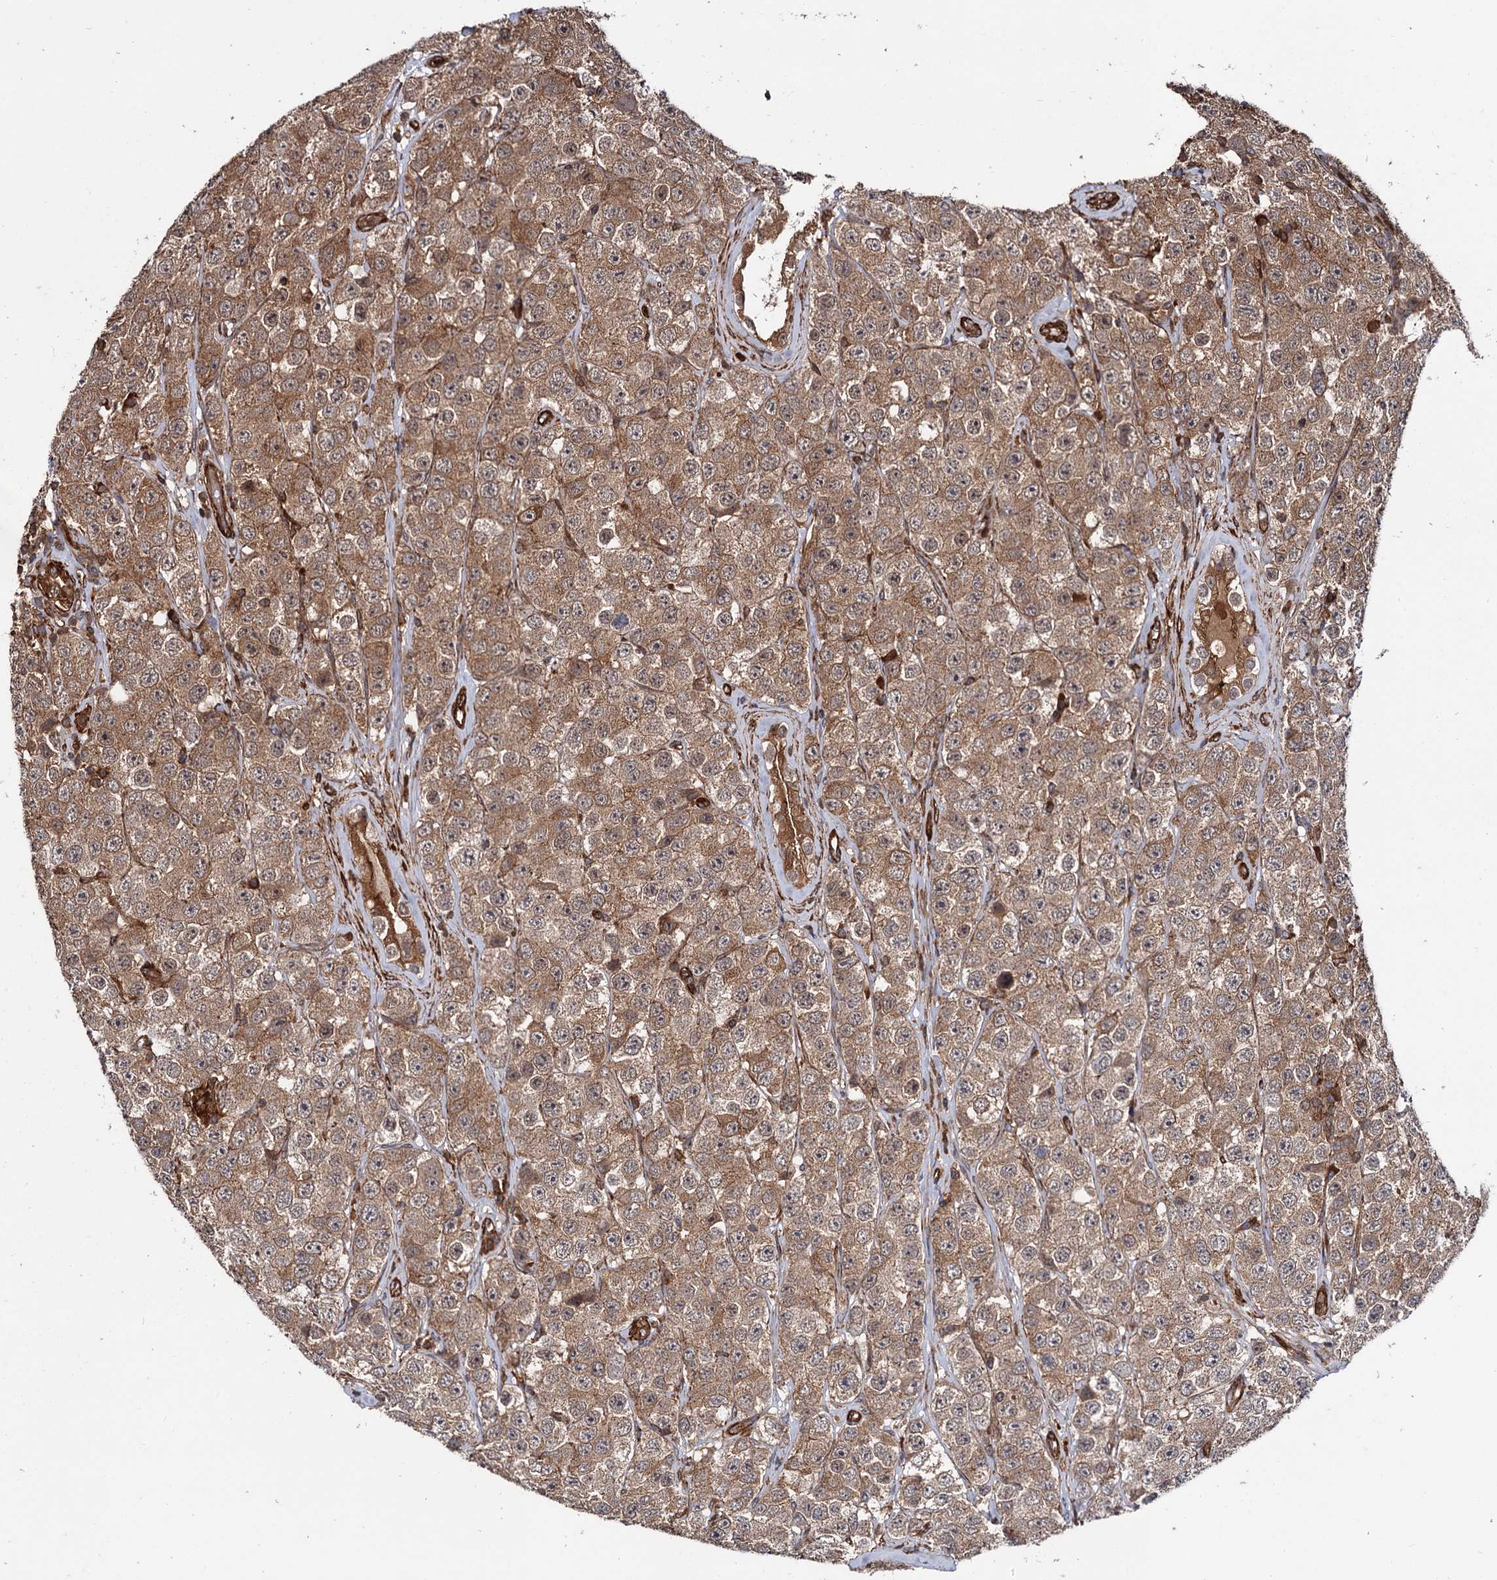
{"staining": {"intensity": "moderate", "quantity": ">75%", "location": "cytoplasmic/membranous"}, "tissue": "testis cancer", "cell_type": "Tumor cells", "image_type": "cancer", "snomed": [{"axis": "morphology", "description": "Seminoma, NOS"}, {"axis": "topography", "description": "Testis"}], "caption": "Immunohistochemistry (IHC) (DAB (3,3'-diaminobenzidine)) staining of testis cancer (seminoma) reveals moderate cytoplasmic/membranous protein positivity in approximately >75% of tumor cells. (DAB (3,3'-diaminobenzidine) = brown stain, brightfield microscopy at high magnification).", "gene": "ATP8B4", "patient": {"sex": "male", "age": 28}}